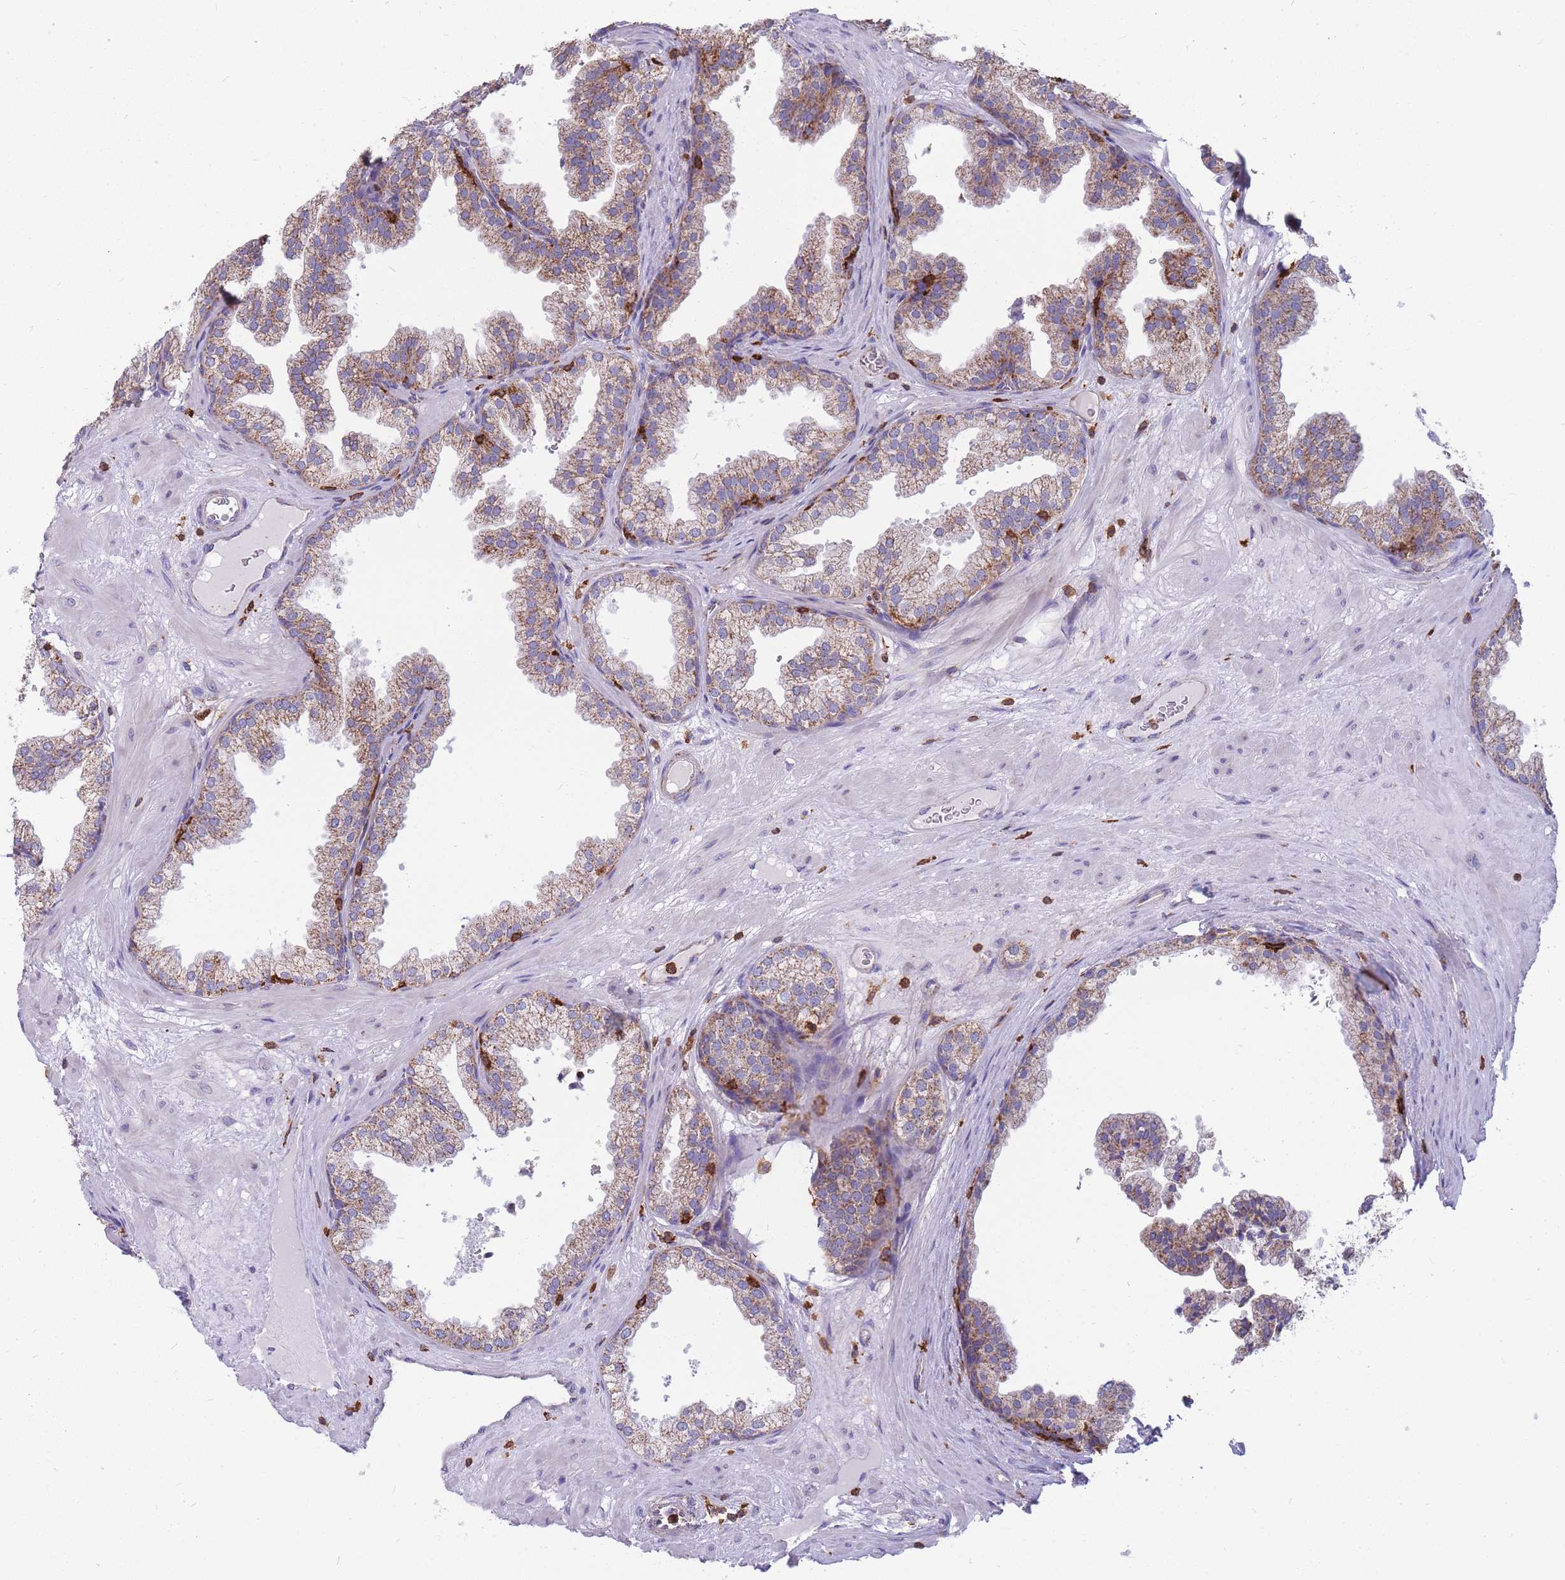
{"staining": {"intensity": "moderate", "quantity": "25%-75%", "location": "cytoplasmic/membranous"}, "tissue": "prostate", "cell_type": "Glandular cells", "image_type": "normal", "snomed": [{"axis": "morphology", "description": "Normal tissue, NOS"}, {"axis": "topography", "description": "Prostate"}], "caption": "DAB (3,3'-diaminobenzidine) immunohistochemical staining of benign human prostate reveals moderate cytoplasmic/membranous protein staining in about 25%-75% of glandular cells.", "gene": "MRPL54", "patient": {"sex": "male", "age": 37}}